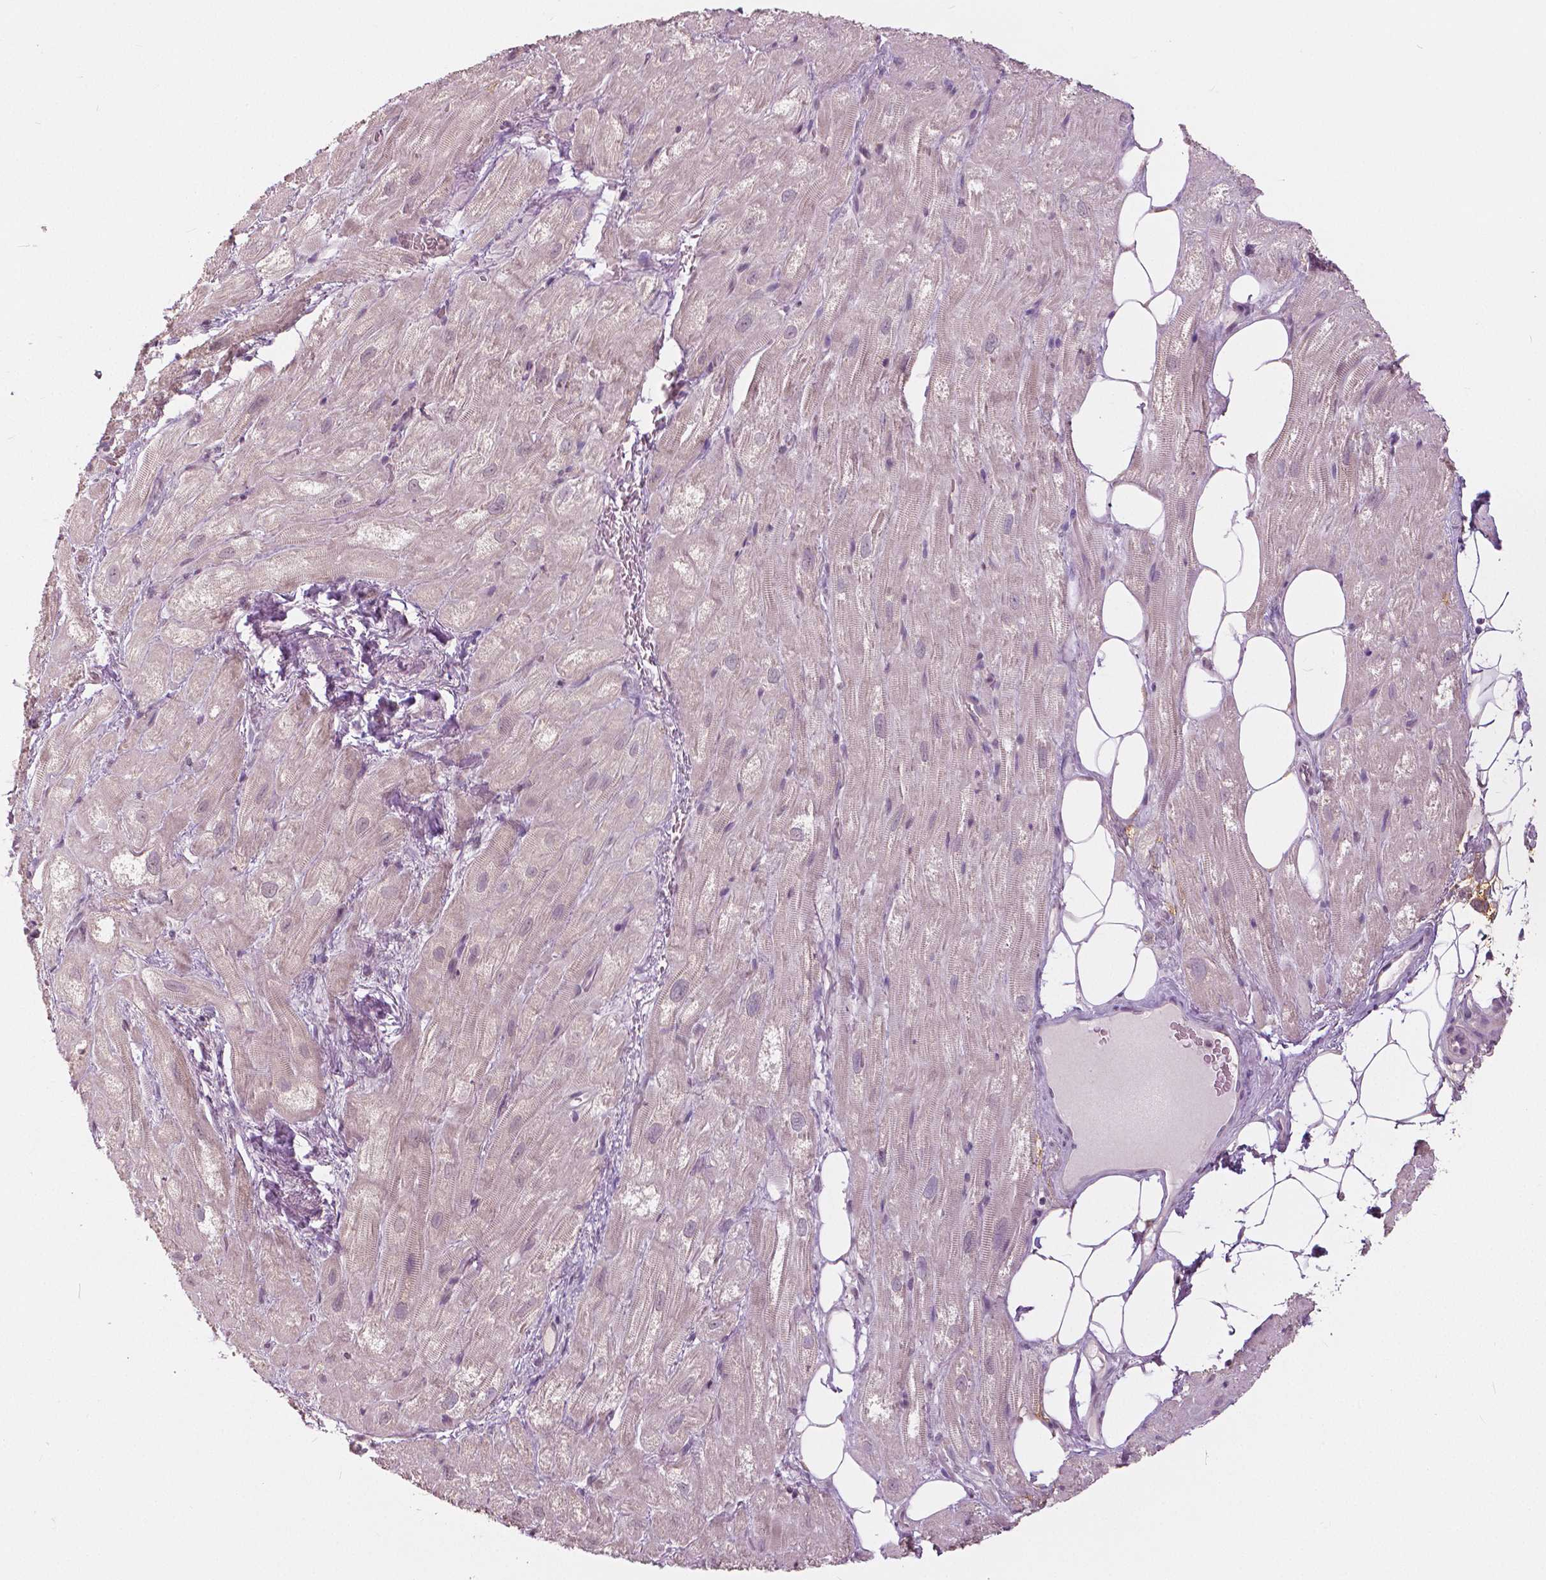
{"staining": {"intensity": "negative", "quantity": "none", "location": "none"}, "tissue": "heart muscle", "cell_type": "Cardiomyocytes", "image_type": "normal", "snomed": [{"axis": "morphology", "description": "Normal tissue, NOS"}, {"axis": "topography", "description": "Heart"}], "caption": "Cardiomyocytes are negative for brown protein staining in unremarkable heart muscle. (Brightfield microscopy of DAB immunohistochemistry at high magnification).", "gene": "NANOG", "patient": {"sex": "female", "age": 69}}